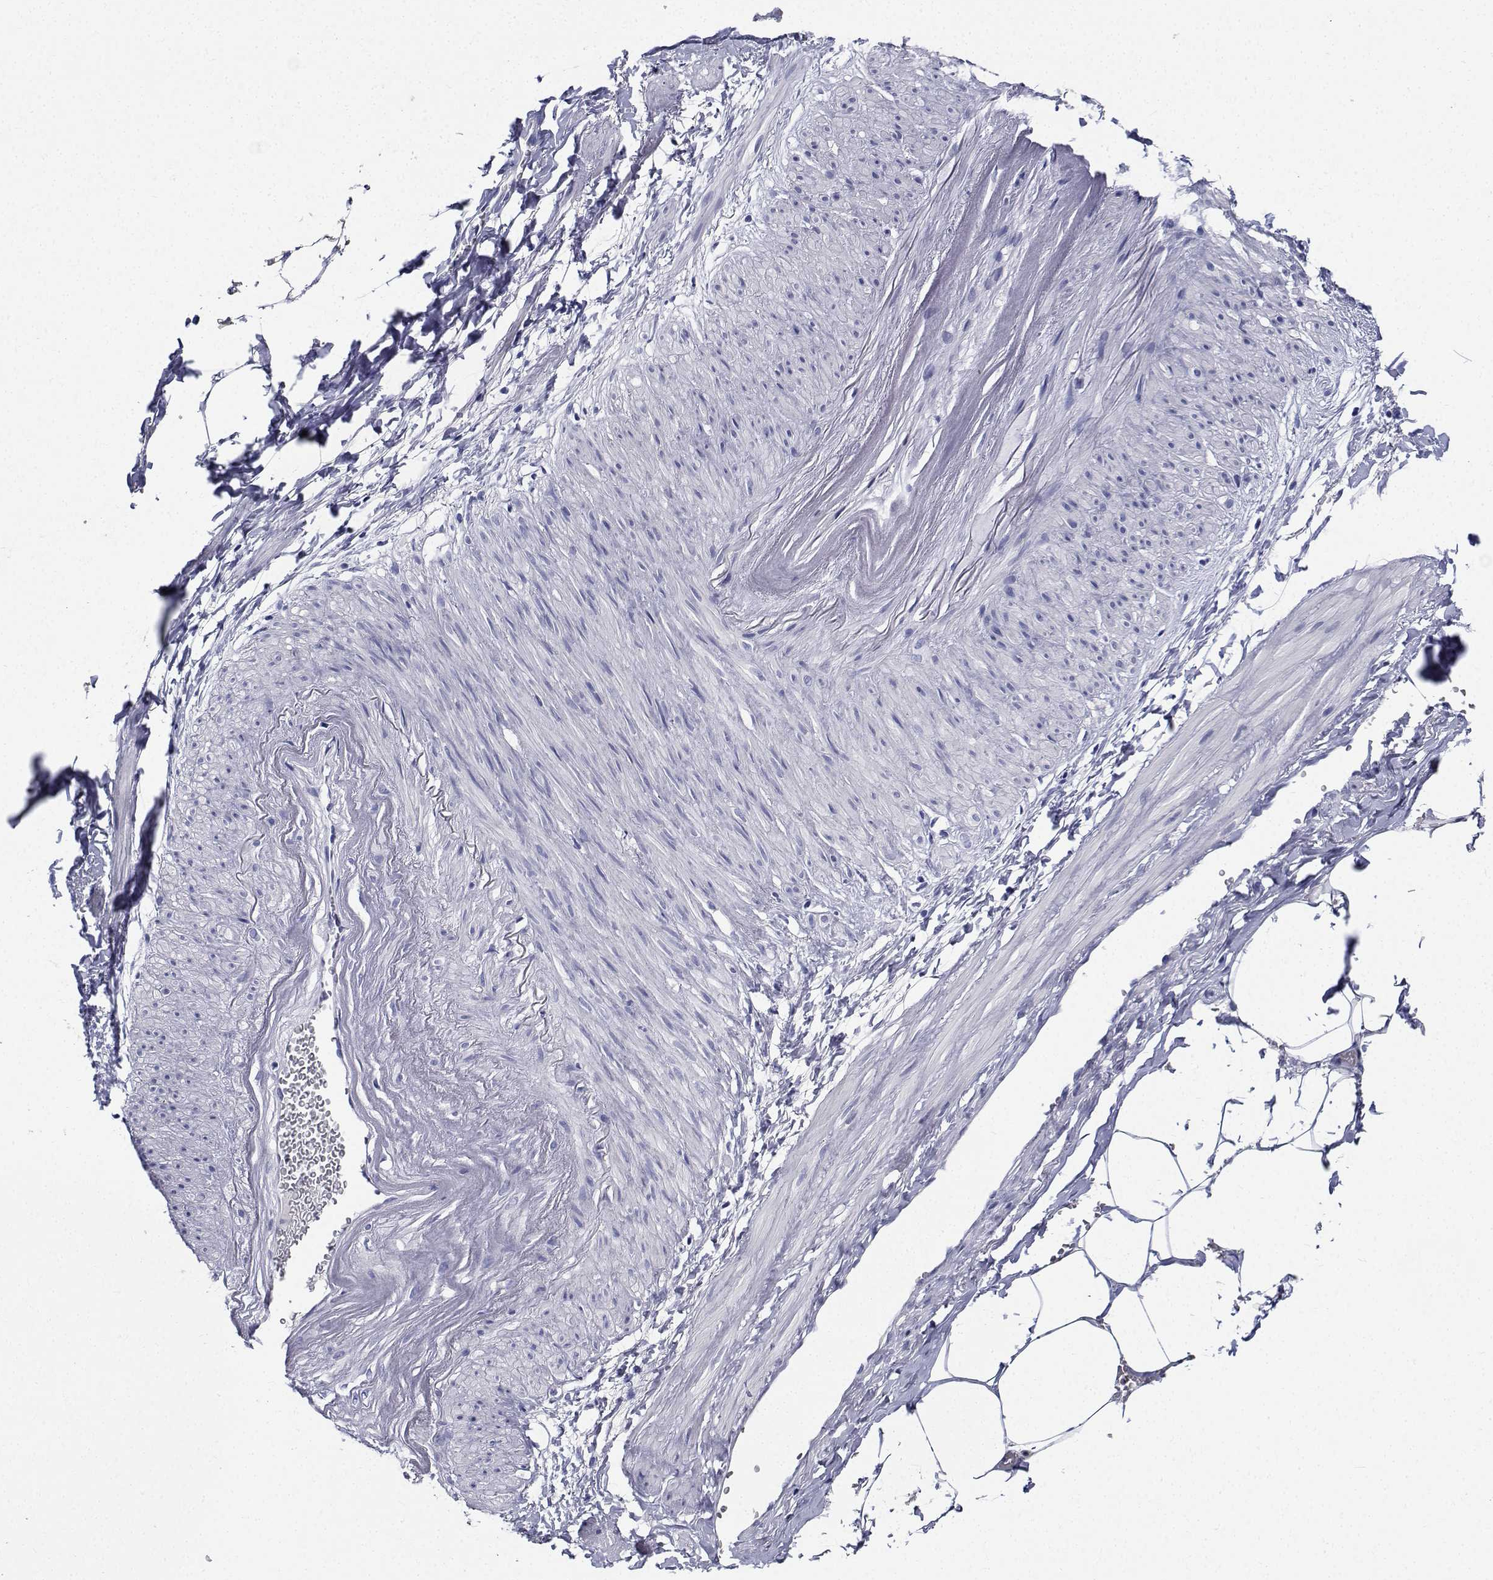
{"staining": {"intensity": "negative", "quantity": "none", "location": "none"}, "tissue": "adipose tissue", "cell_type": "Adipocytes", "image_type": "normal", "snomed": [{"axis": "morphology", "description": "Normal tissue, NOS"}, {"axis": "topography", "description": "Prostate"}, {"axis": "topography", "description": "Peripheral nerve tissue"}], "caption": "Adipose tissue stained for a protein using IHC displays no expression adipocytes.", "gene": "PLXNA4", "patient": {"sex": "male", "age": 55}}